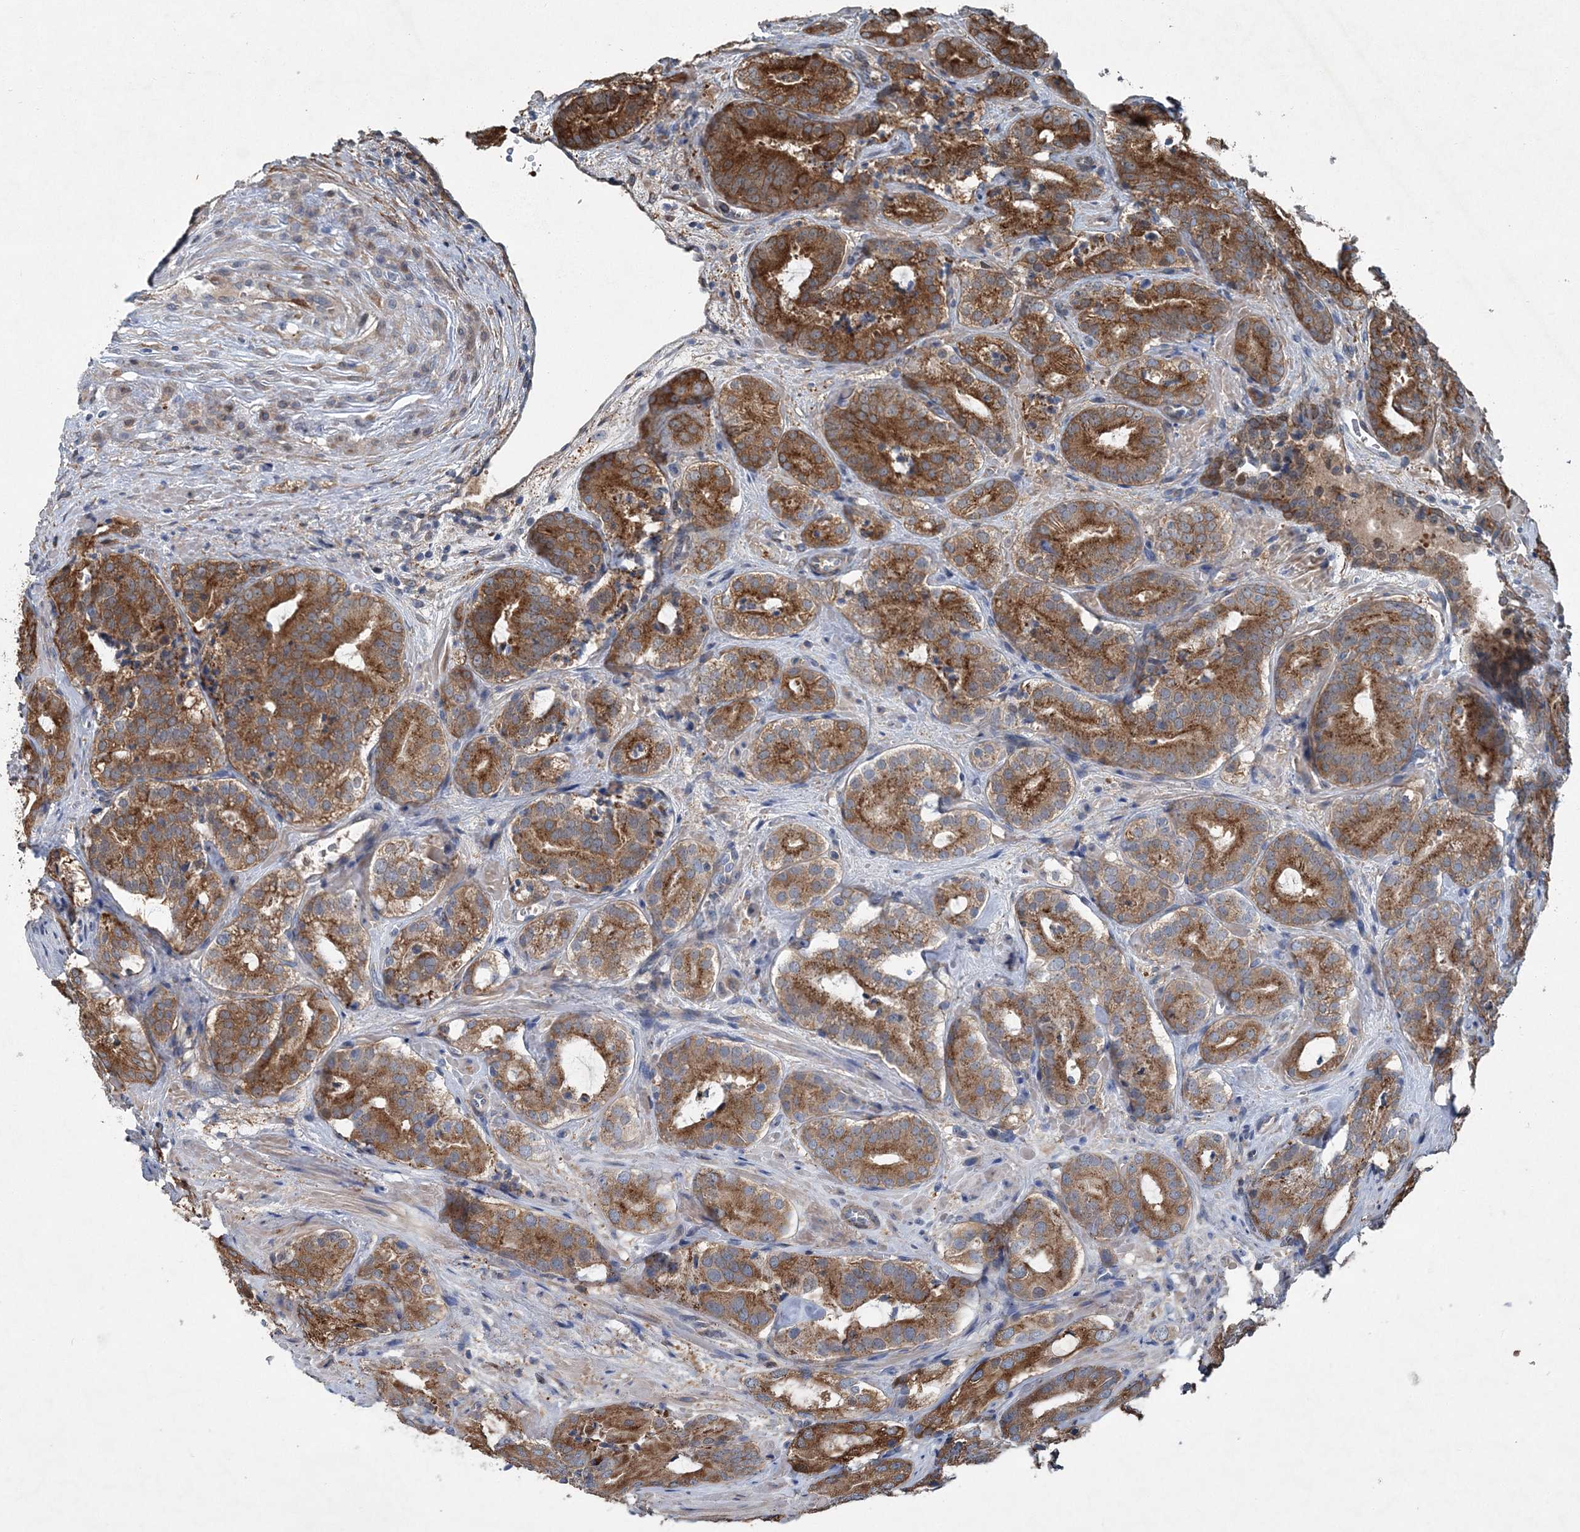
{"staining": {"intensity": "strong", "quantity": ">75%", "location": "cytoplasmic/membranous"}, "tissue": "prostate cancer", "cell_type": "Tumor cells", "image_type": "cancer", "snomed": [{"axis": "morphology", "description": "Adenocarcinoma, High grade"}, {"axis": "topography", "description": "Prostate"}], "caption": "Protein analysis of prostate cancer tissue reveals strong cytoplasmic/membranous positivity in approximately >75% of tumor cells.", "gene": "SPOPL", "patient": {"sex": "male", "age": 57}}